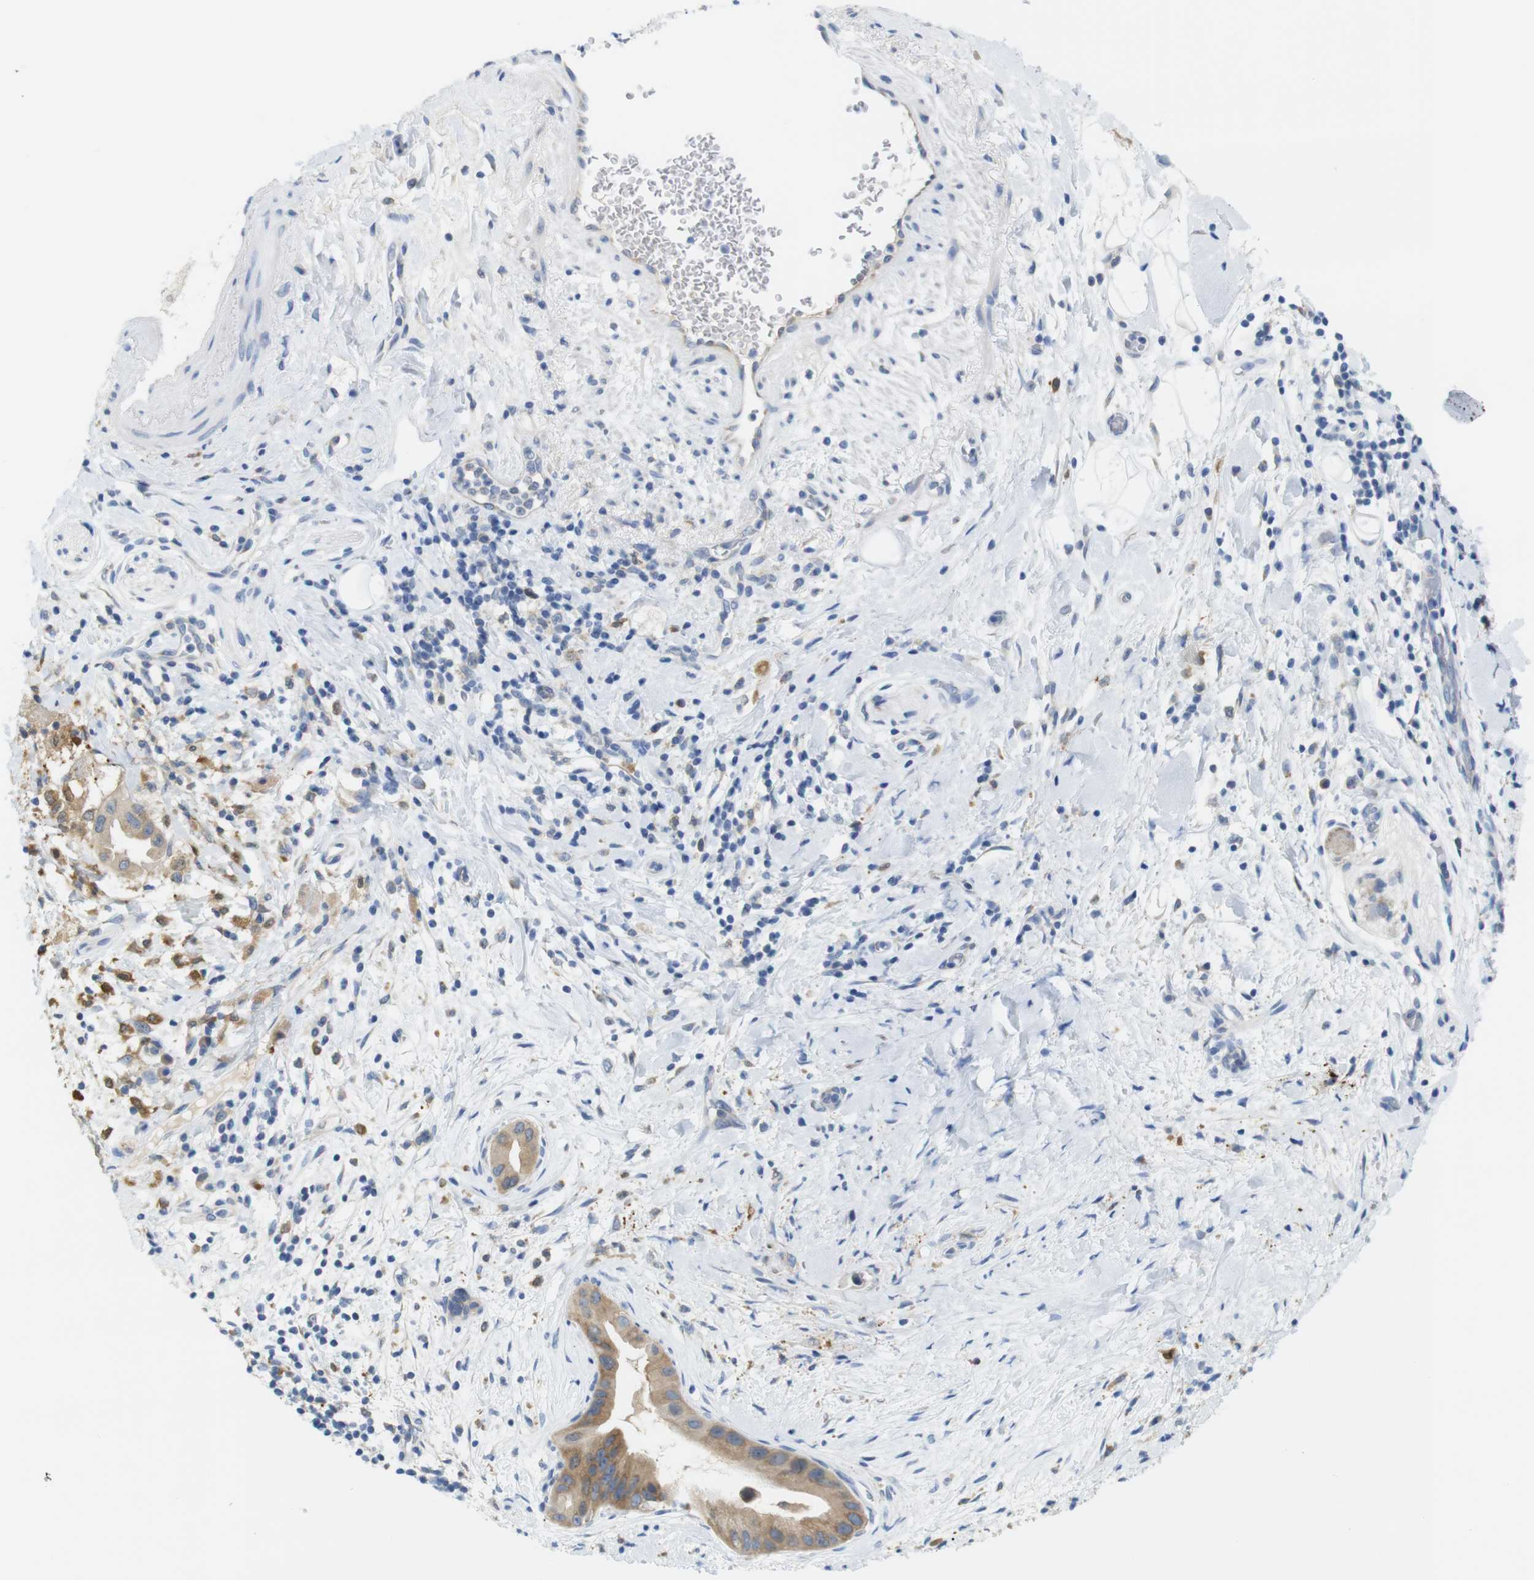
{"staining": {"intensity": "moderate", "quantity": ">75%", "location": "cytoplasmic/membranous"}, "tissue": "pancreatic cancer", "cell_type": "Tumor cells", "image_type": "cancer", "snomed": [{"axis": "morphology", "description": "Adenocarcinoma, NOS"}, {"axis": "topography", "description": "Pancreas"}], "caption": "Pancreatic cancer (adenocarcinoma) stained with a protein marker reveals moderate staining in tumor cells.", "gene": "NEBL", "patient": {"sex": "male", "age": 55}}